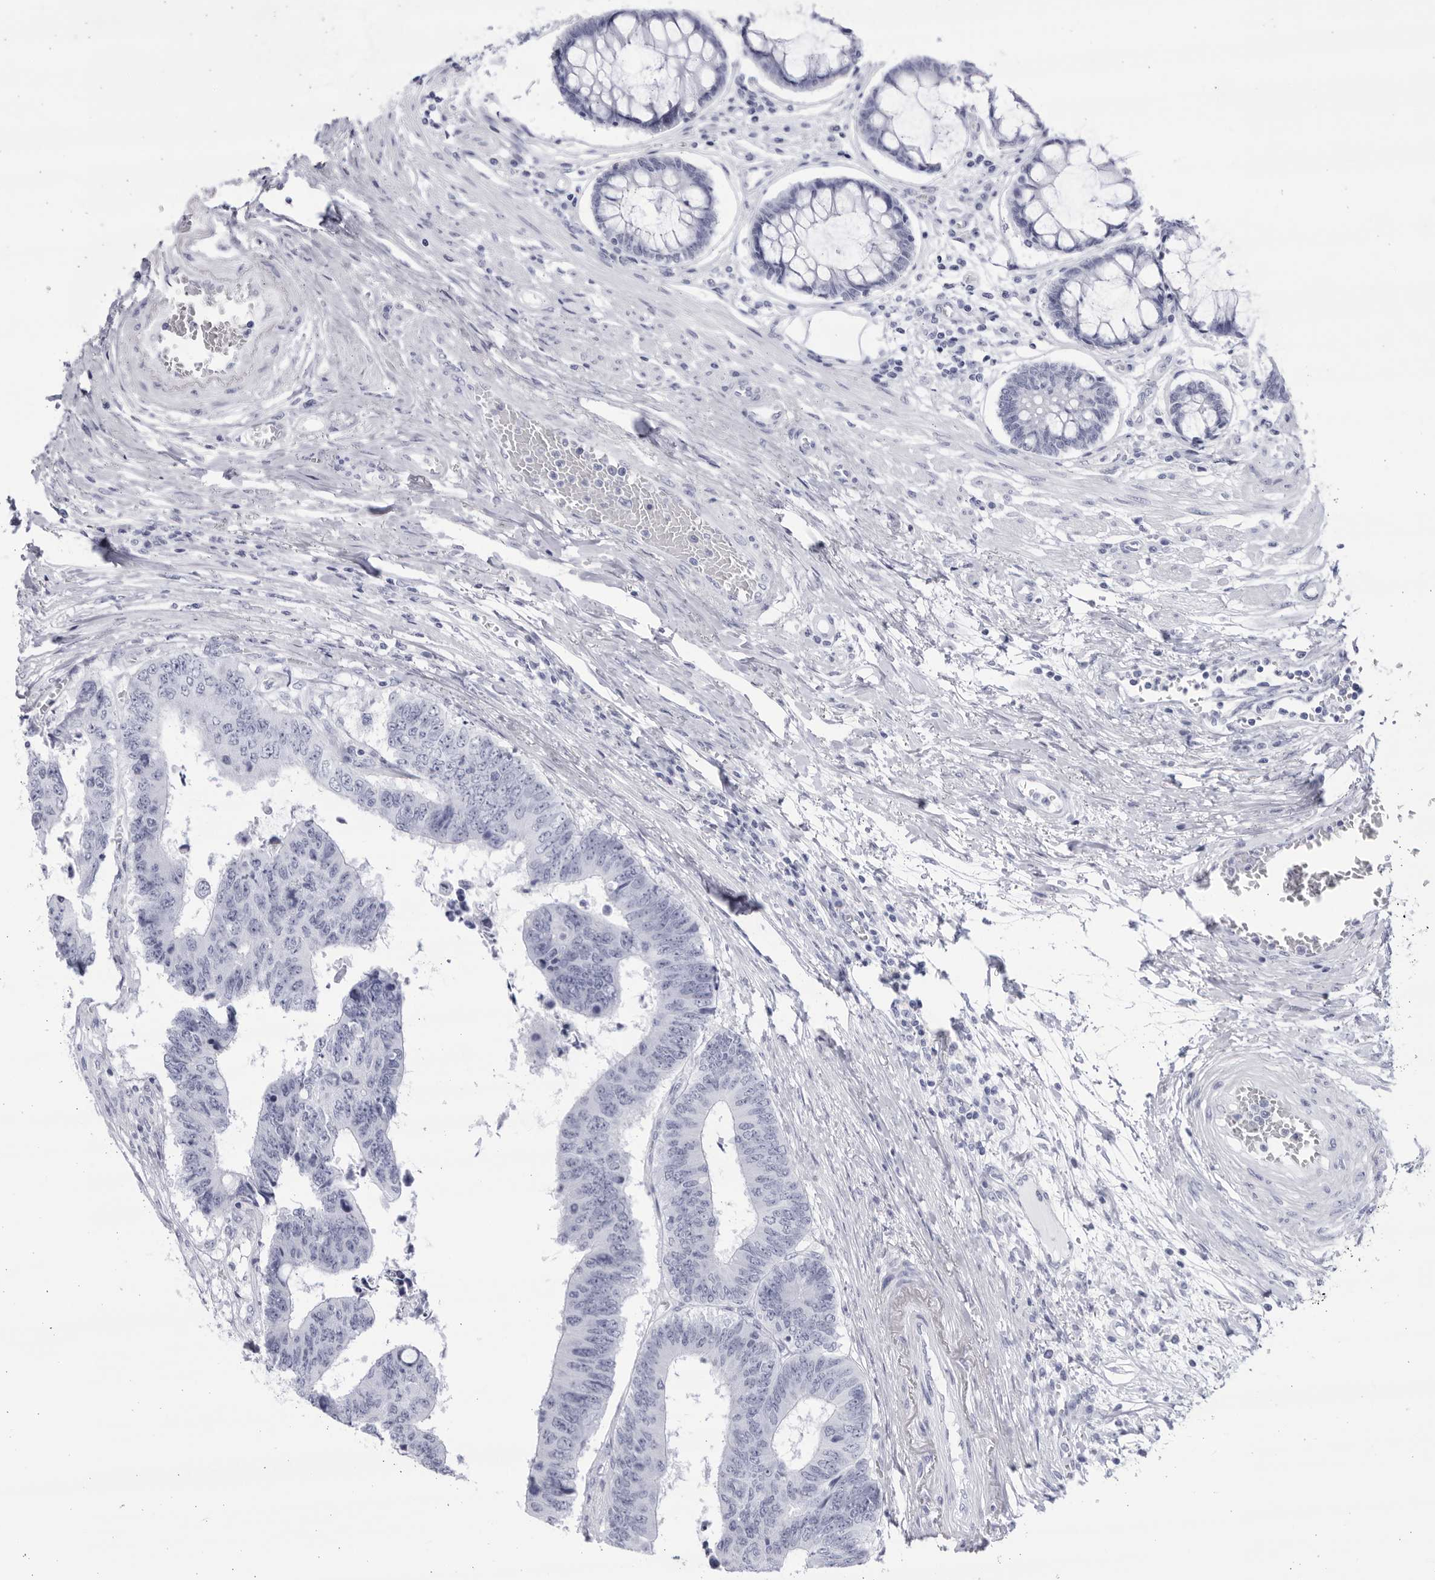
{"staining": {"intensity": "negative", "quantity": "none", "location": "none"}, "tissue": "colorectal cancer", "cell_type": "Tumor cells", "image_type": "cancer", "snomed": [{"axis": "morphology", "description": "Adenocarcinoma, NOS"}, {"axis": "topography", "description": "Rectum"}], "caption": "Immunohistochemical staining of human colorectal adenocarcinoma demonstrates no significant expression in tumor cells. Brightfield microscopy of immunohistochemistry (IHC) stained with DAB (brown) and hematoxylin (blue), captured at high magnification.", "gene": "CCDC181", "patient": {"sex": "male", "age": 84}}